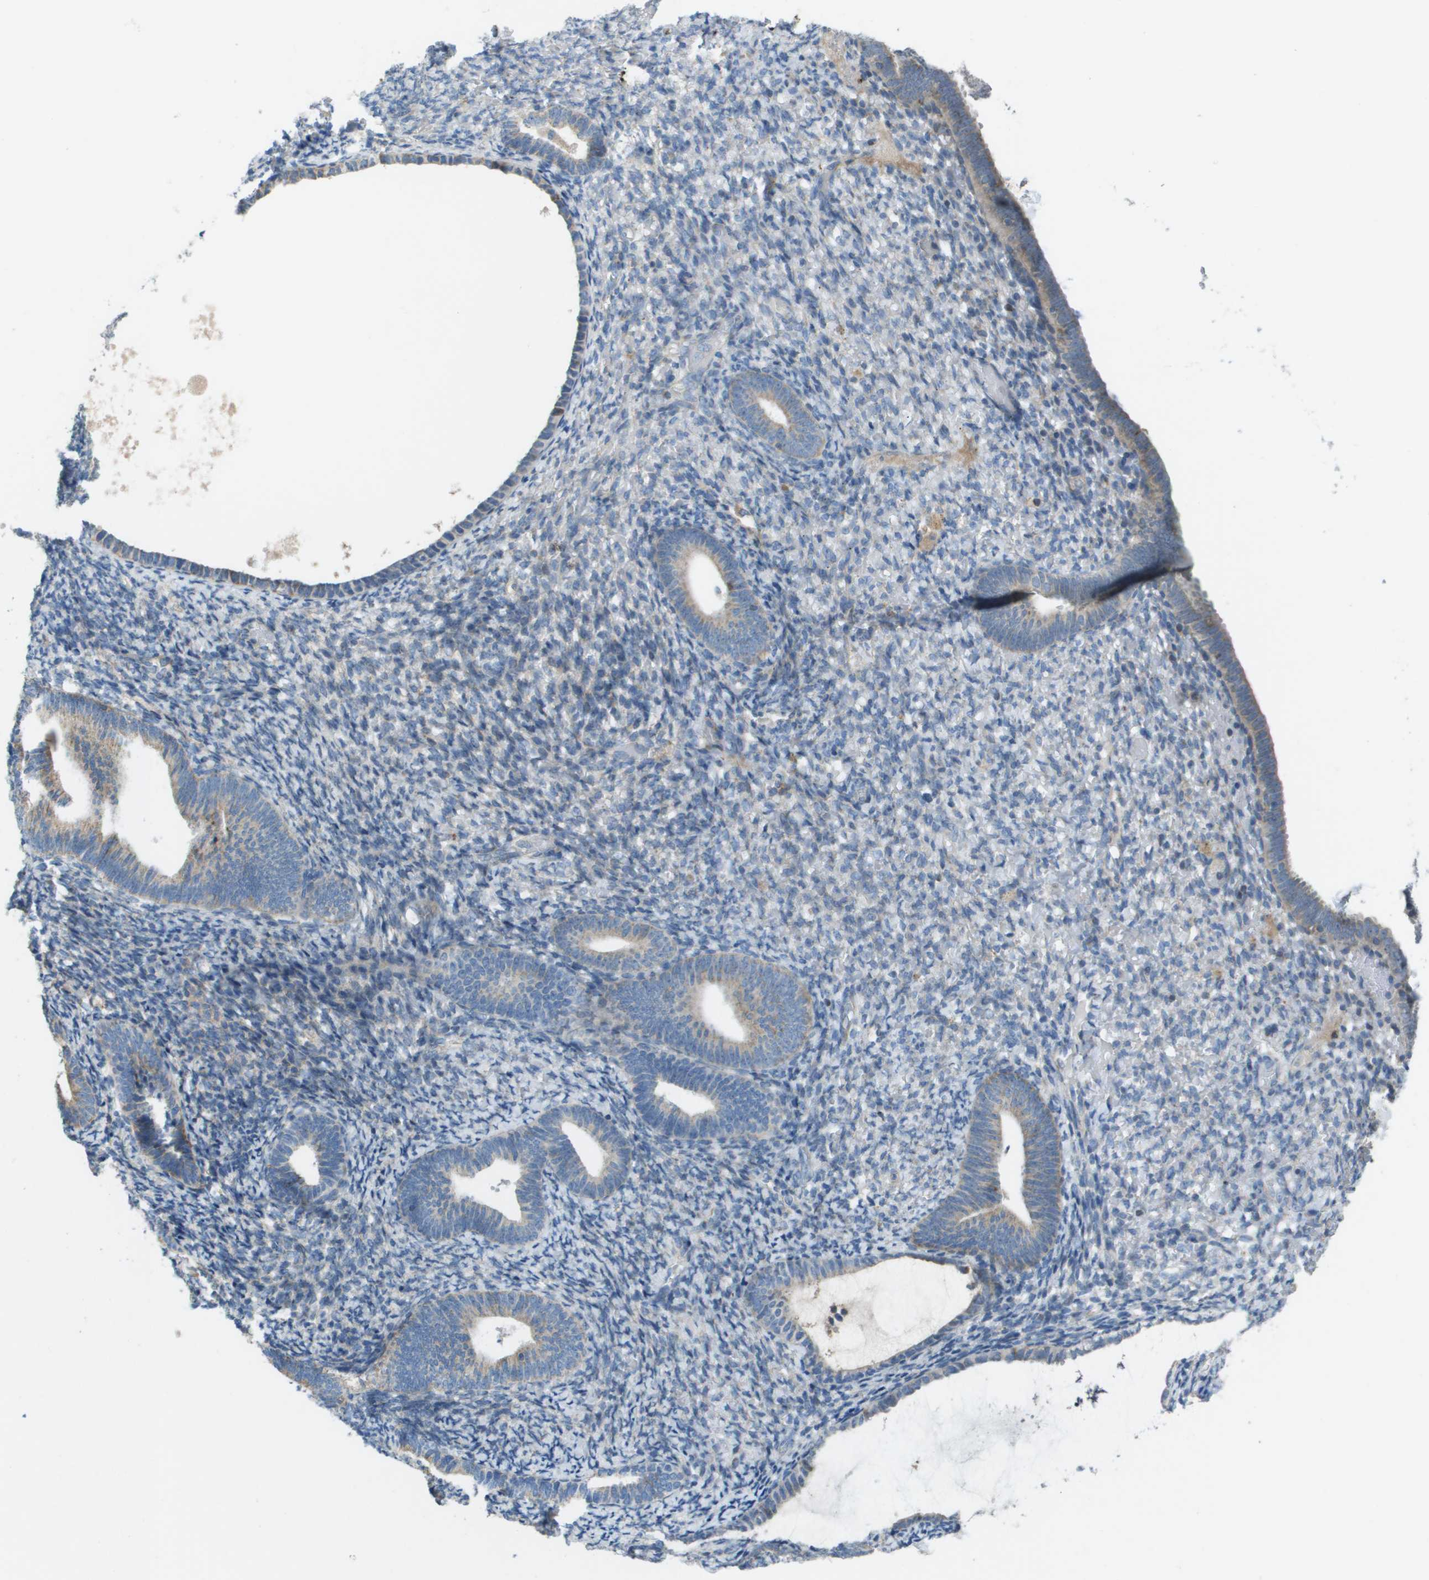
{"staining": {"intensity": "negative", "quantity": "none", "location": "none"}, "tissue": "endometrium", "cell_type": "Cells in endometrial stroma", "image_type": "normal", "snomed": [{"axis": "morphology", "description": "Normal tissue, NOS"}, {"axis": "topography", "description": "Endometrium"}], "caption": "Cells in endometrial stroma are negative for protein expression in unremarkable human endometrium. Nuclei are stained in blue.", "gene": "GALNT6", "patient": {"sex": "female", "age": 66}}